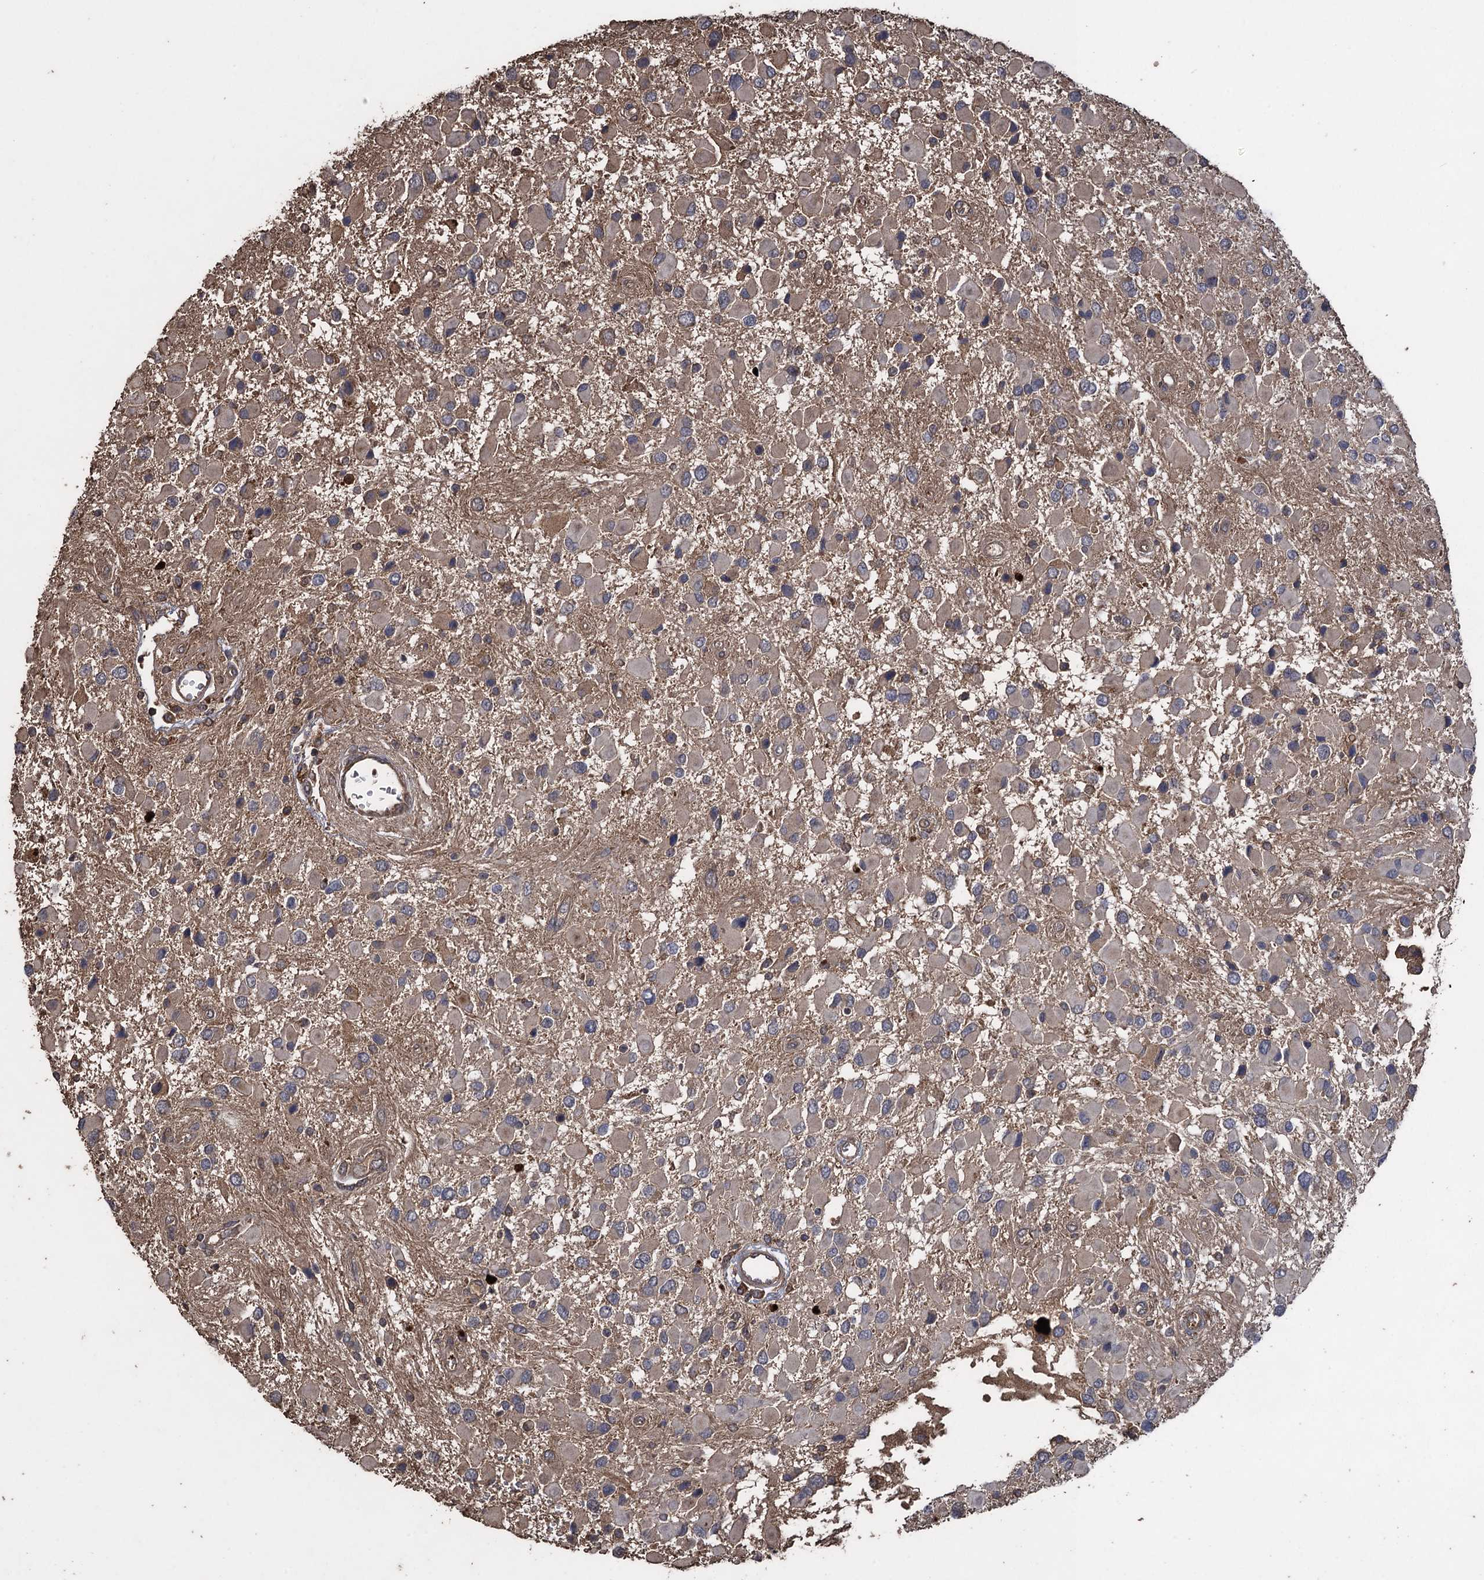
{"staining": {"intensity": "moderate", "quantity": "25%-75%", "location": "cytoplasmic/membranous"}, "tissue": "glioma", "cell_type": "Tumor cells", "image_type": "cancer", "snomed": [{"axis": "morphology", "description": "Glioma, malignant, High grade"}, {"axis": "topography", "description": "Brain"}], "caption": "The immunohistochemical stain shows moderate cytoplasmic/membranous positivity in tumor cells of glioma tissue.", "gene": "TXNDC11", "patient": {"sex": "male", "age": 53}}